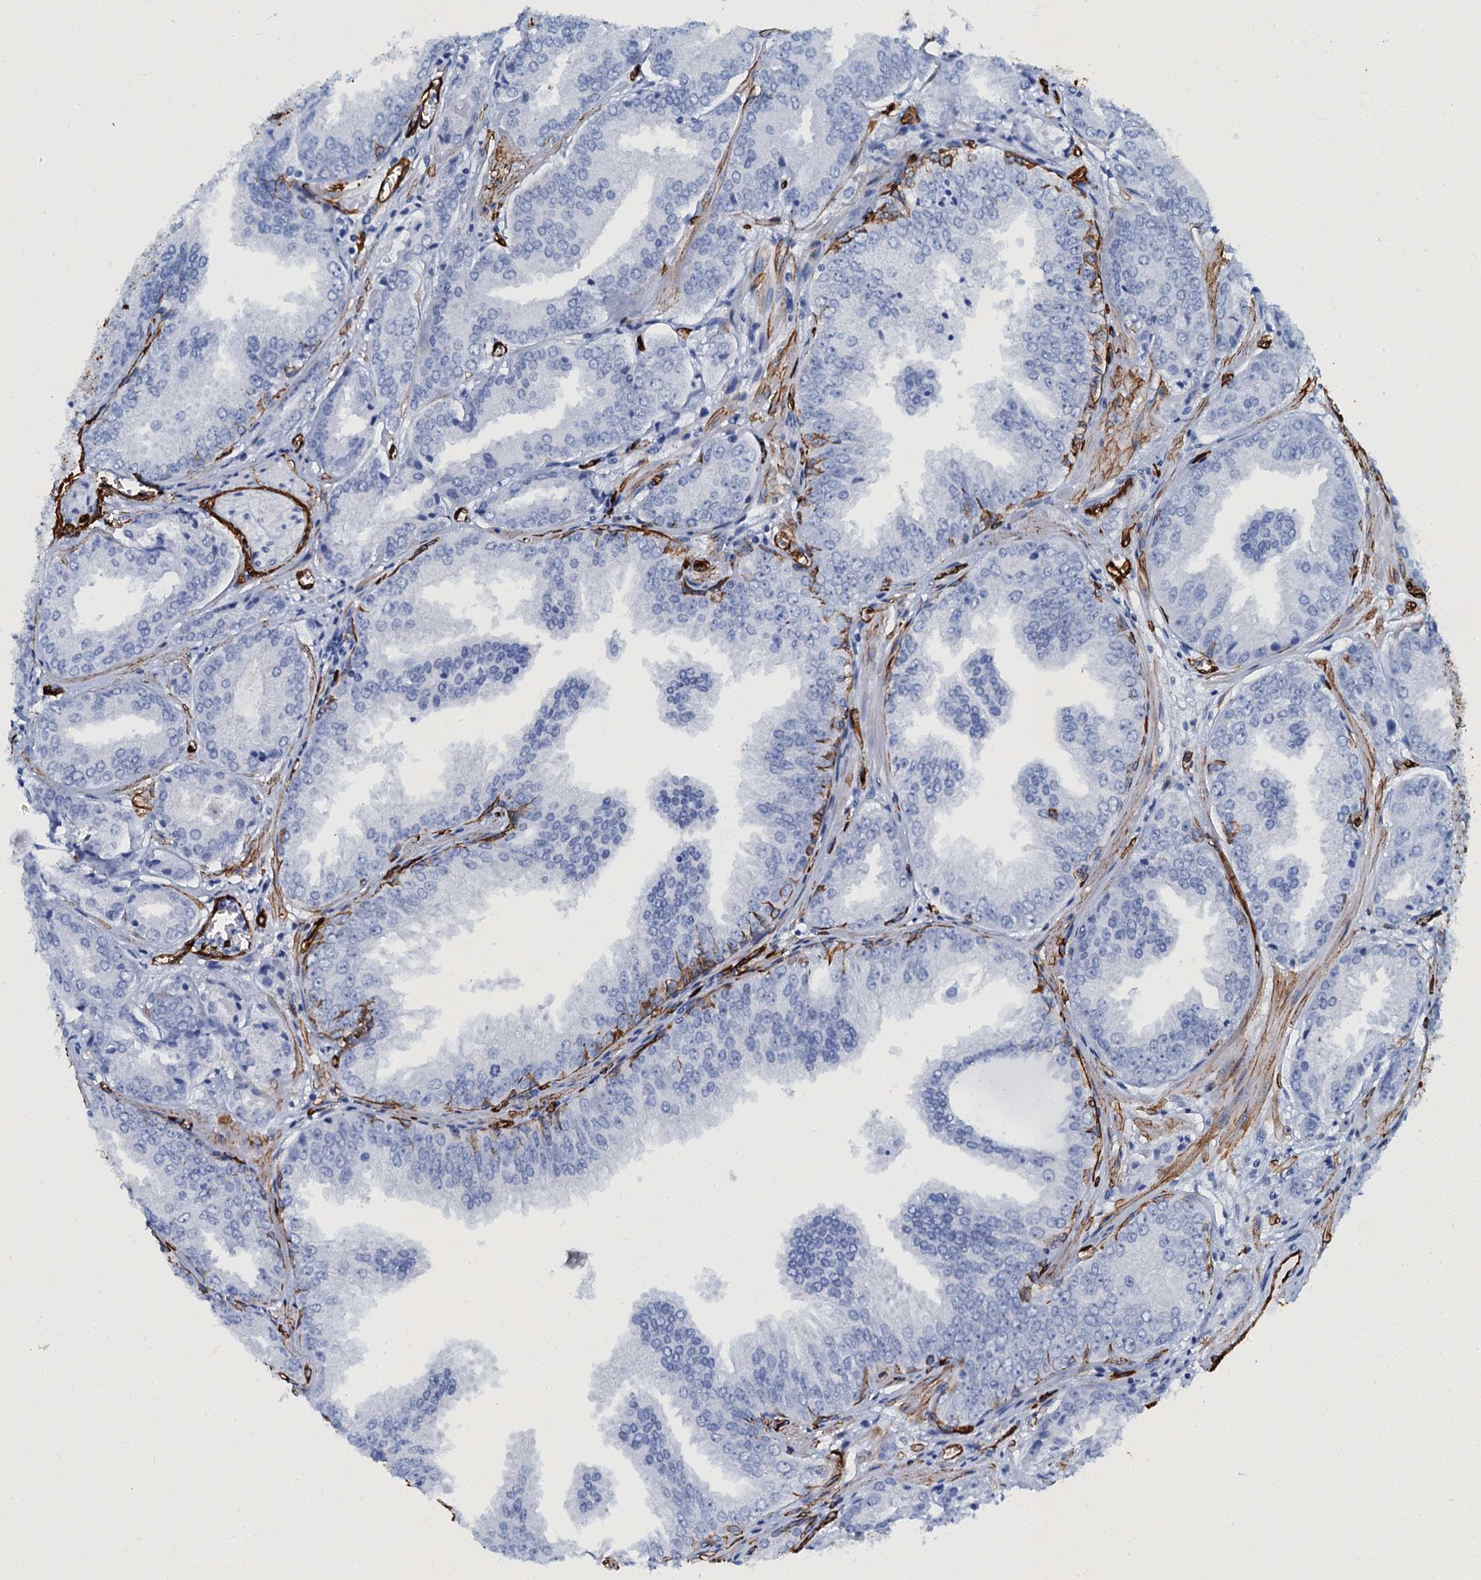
{"staining": {"intensity": "negative", "quantity": "none", "location": "none"}, "tissue": "prostate cancer", "cell_type": "Tumor cells", "image_type": "cancer", "snomed": [{"axis": "morphology", "description": "Adenocarcinoma, Low grade"}, {"axis": "topography", "description": "Prostate"}], "caption": "The micrograph shows no significant positivity in tumor cells of prostate cancer.", "gene": "CAVIN2", "patient": {"sex": "male", "age": 67}}